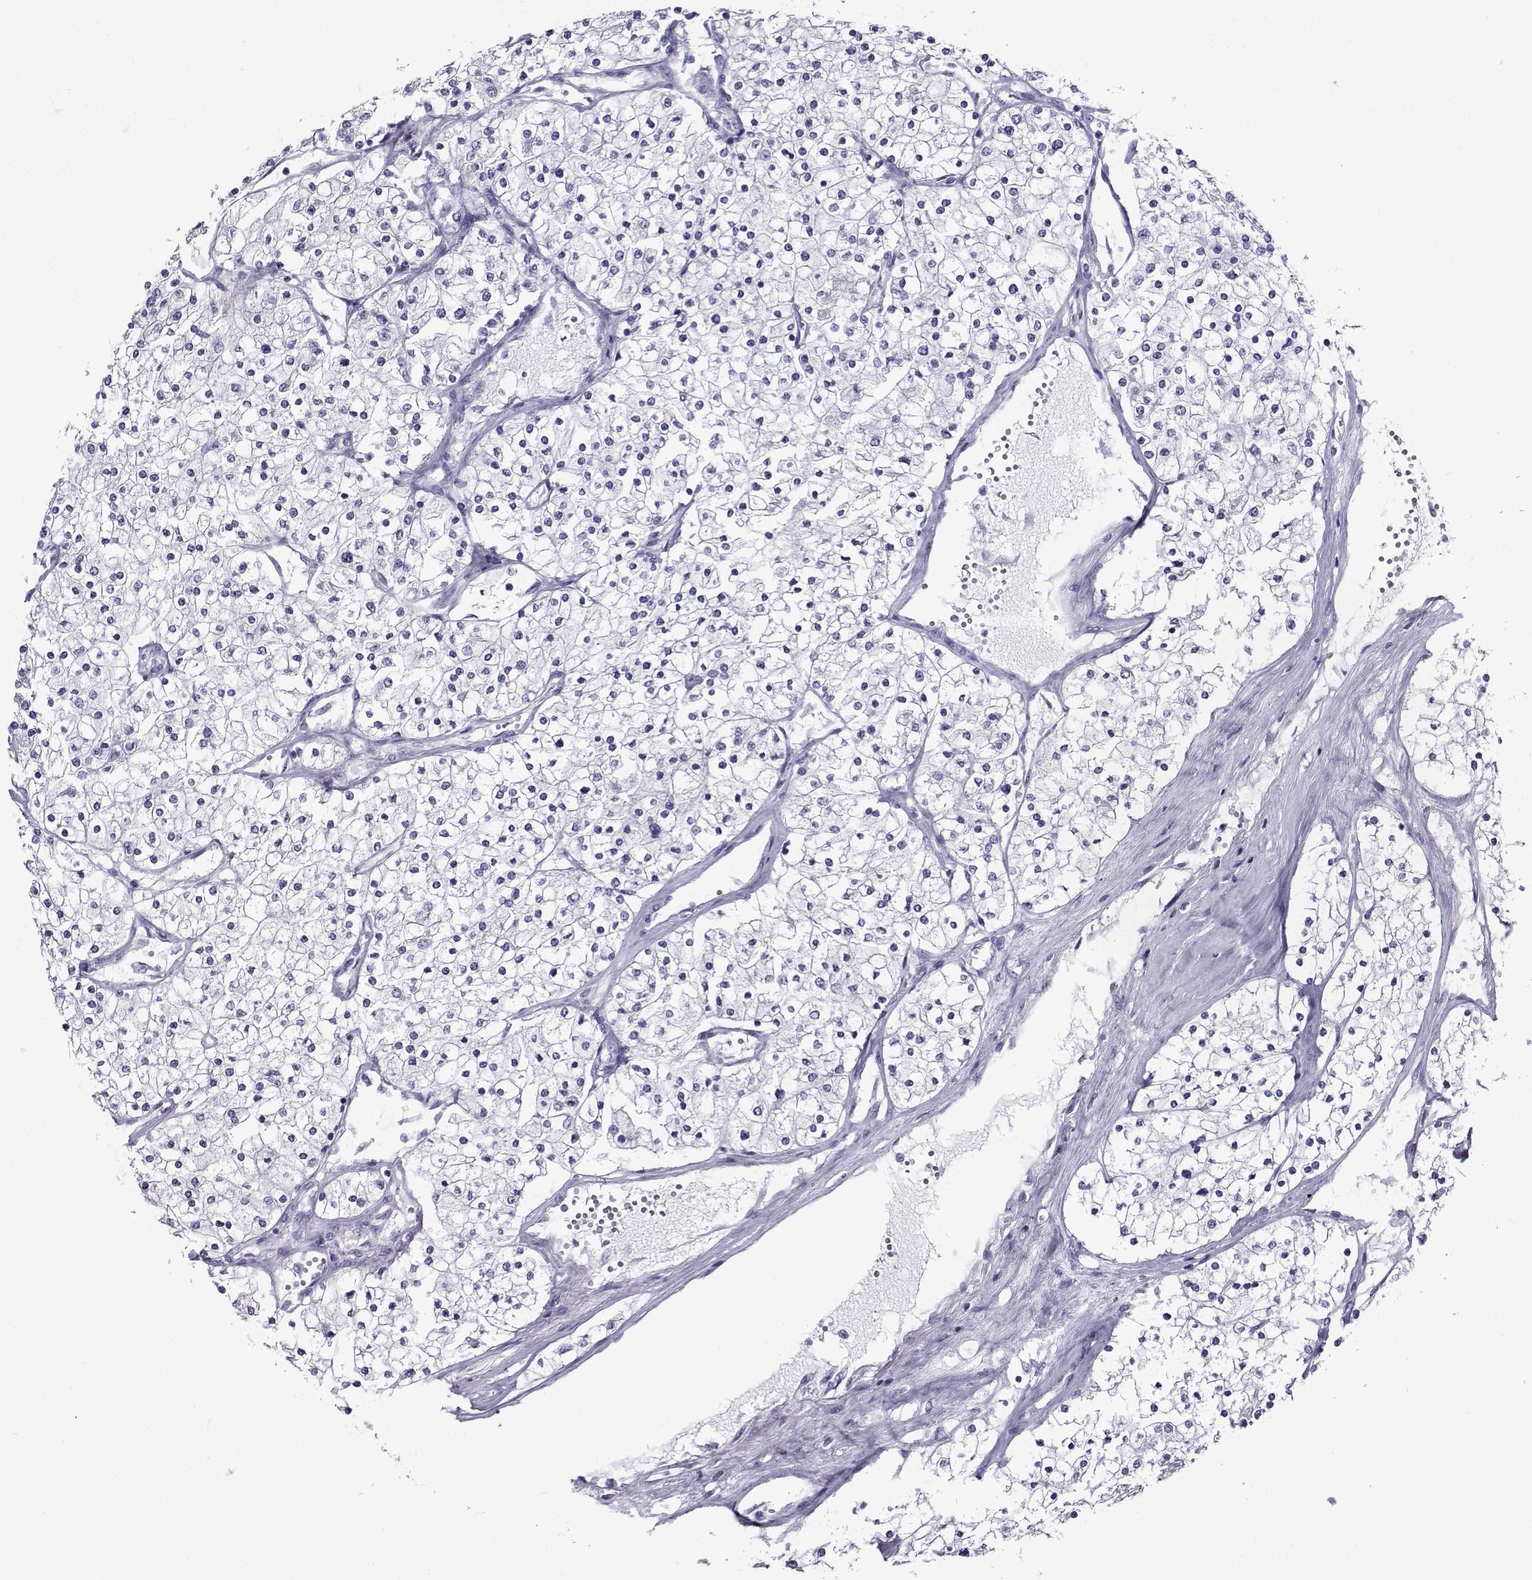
{"staining": {"intensity": "negative", "quantity": "none", "location": "none"}, "tissue": "renal cancer", "cell_type": "Tumor cells", "image_type": "cancer", "snomed": [{"axis": "morphology", "description": "Adenocarcinoma, NOS"}, {"axis": "topography", "description": "Kidney"}], "caption": "Tumor cells show no significant staining in adenocarcinoma (renal).", "gene": "CRYBB1", "patient": {"sex": "male", "age": 80}}